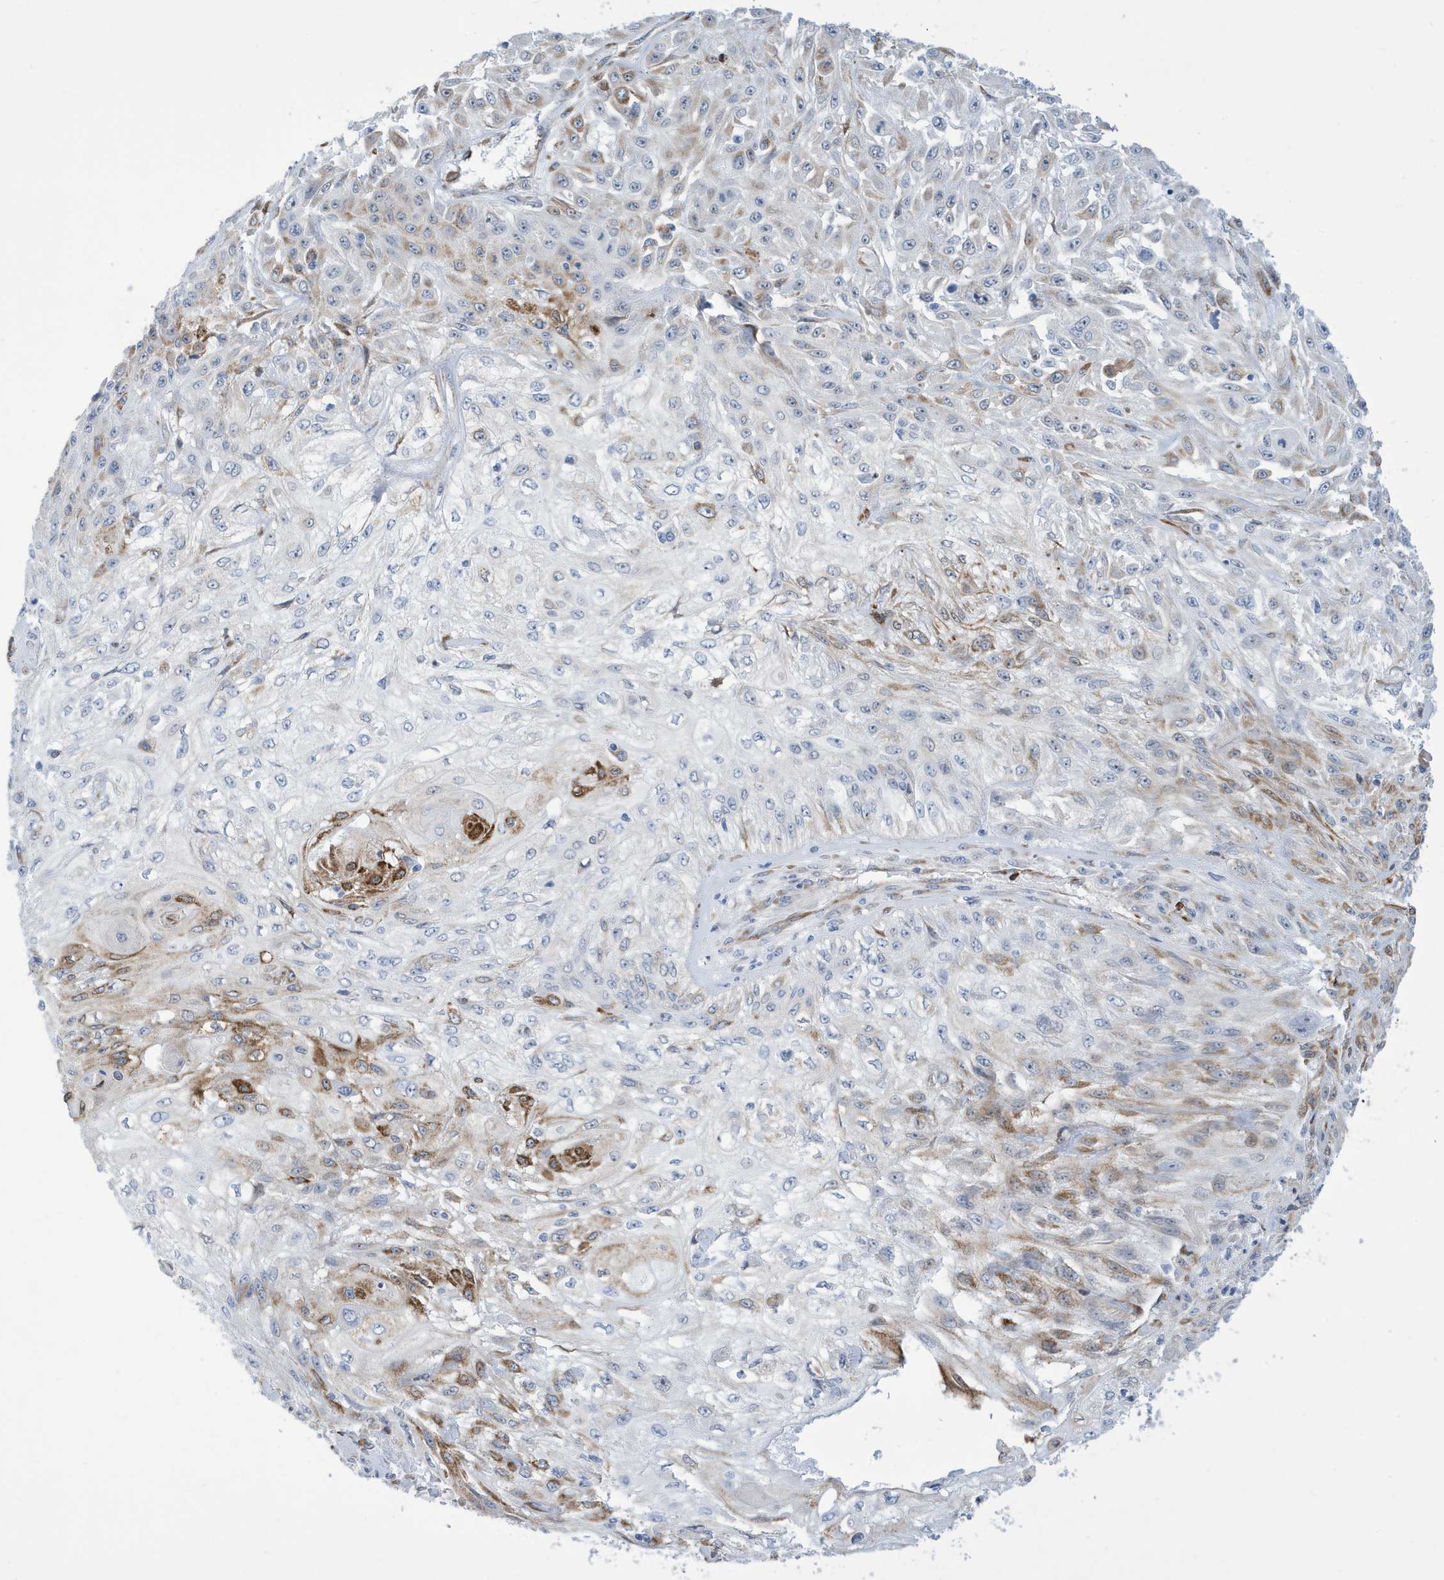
{"staining": {"intensity": "moderate", "quantity": "<25%", "location": "cytoplasmic/membranous"}, "tissue": "skin cancer", "cell_type": "Tumor cells", "image_type": "cancer", "snomed": [{"axis": "morphology", "description": "Squamous cell carcinoma, NOS"}, {"axis": "morphology", "description": "Squamous cell carcinoma, metastatic, NOS"}, {"axis": "topography", "description": "Skin"}, {"axis": "topography", "description": "Lymph node"}], "caption": "Protein analysis of skin cancer tissue demonstrates moderate cytoplasmic/membranous expression in about <25% of tumor cells. The protein of interest is stained brown, and the nuclei are stained in blue (DAB IHC with brightfield microscopy, high magnification).", "gene": "SEMA3F", "patient": {"sex": "male", "age": 75}}